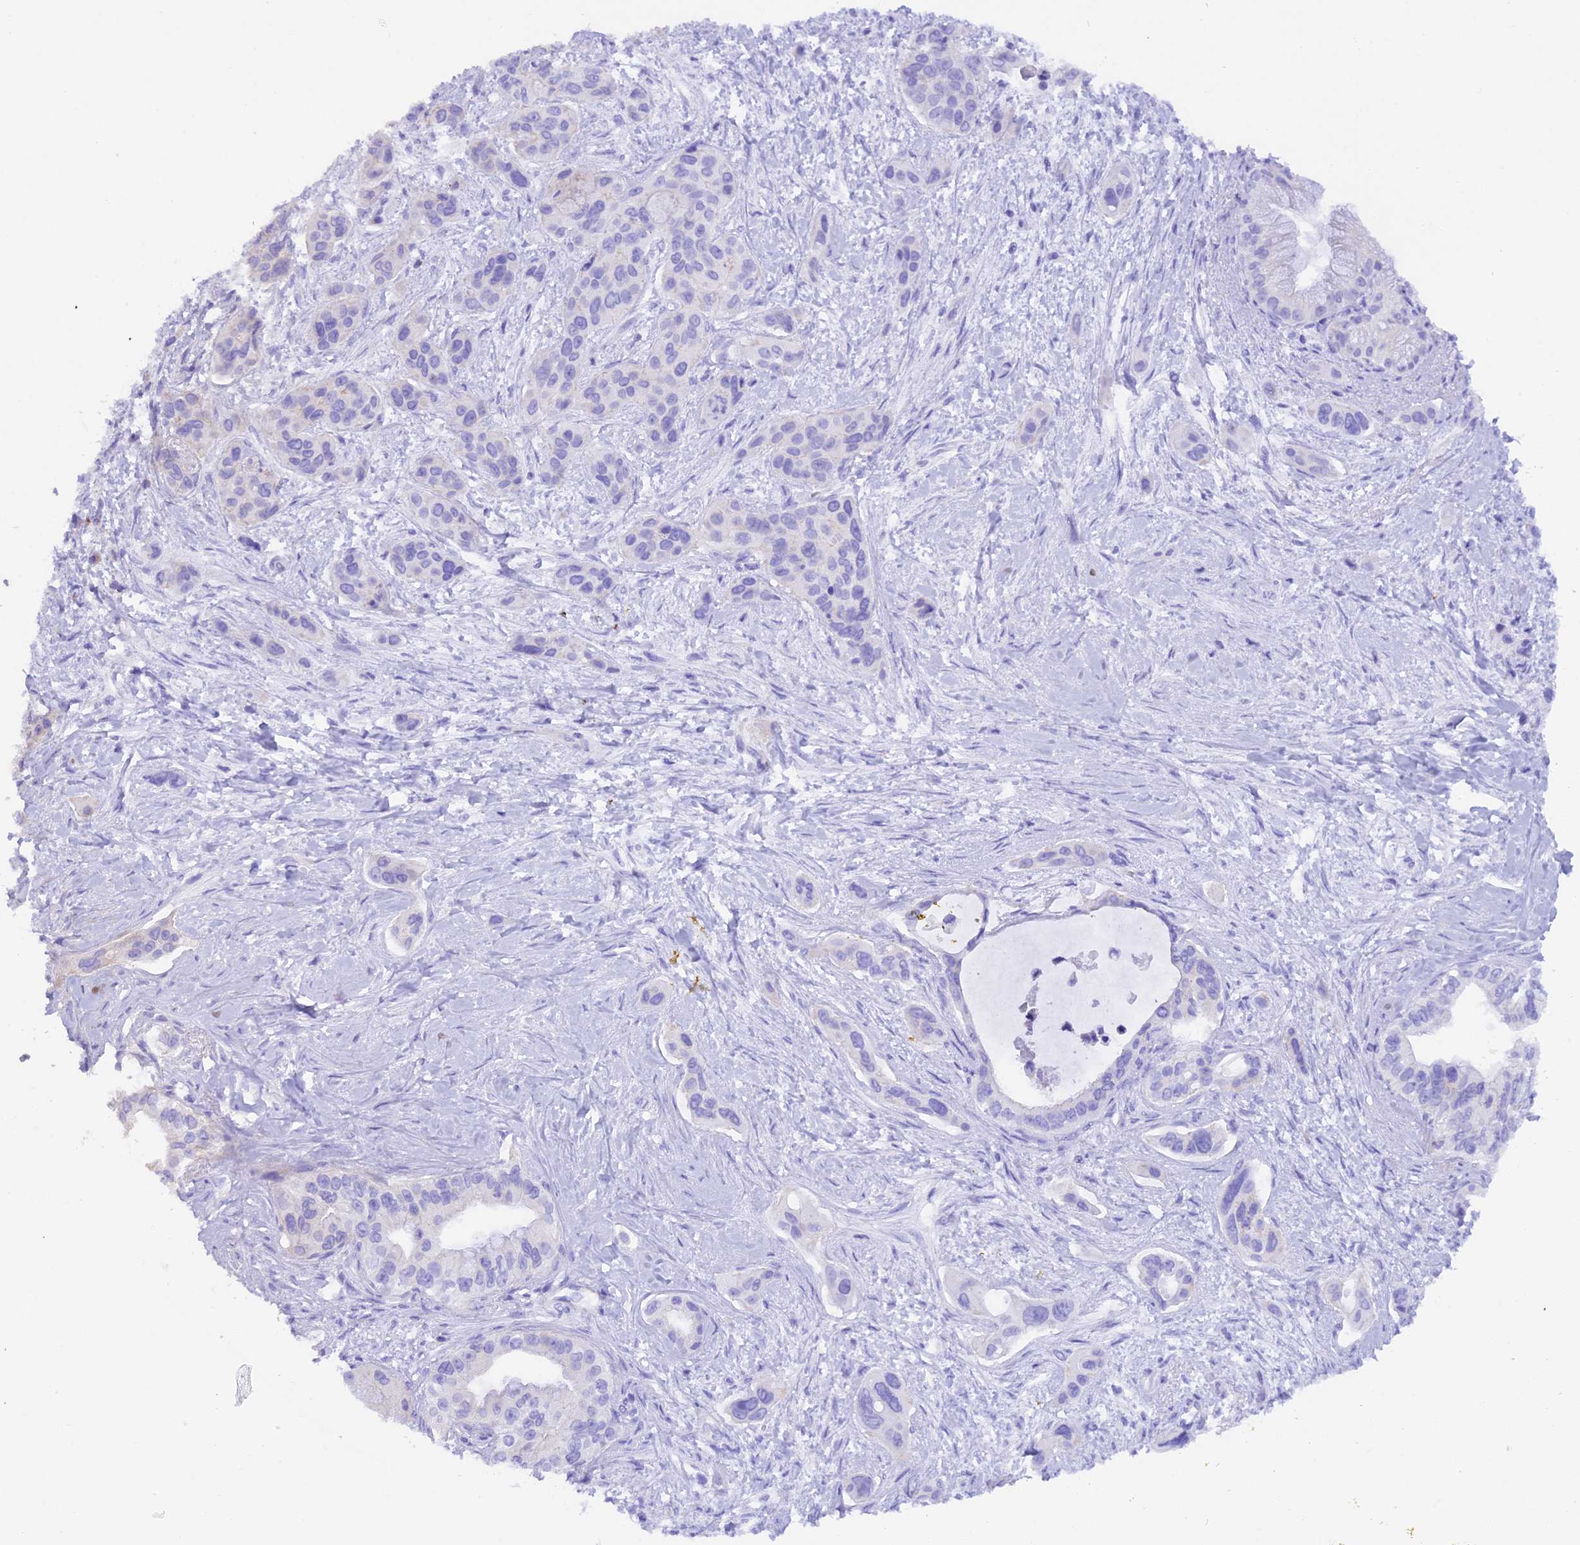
{"staining": {"intensity": "negative", "quantity": "none", "location": "none"}, "tissue": "pancreatic cancer", "cell_type": "Tumor cells", "image_type": "cancer", "snomed": [{"axis": "morphology", "description": "Adenocarcinoma, NOS"}, {"axis": "topography", "description": "Pancreas"}], "caption": "Tumor cells show no significant protein staining in adenocarcinoma (pancreatic).", "gene": "FAM193A", "patient": {"sex": "male", "age": 72}}